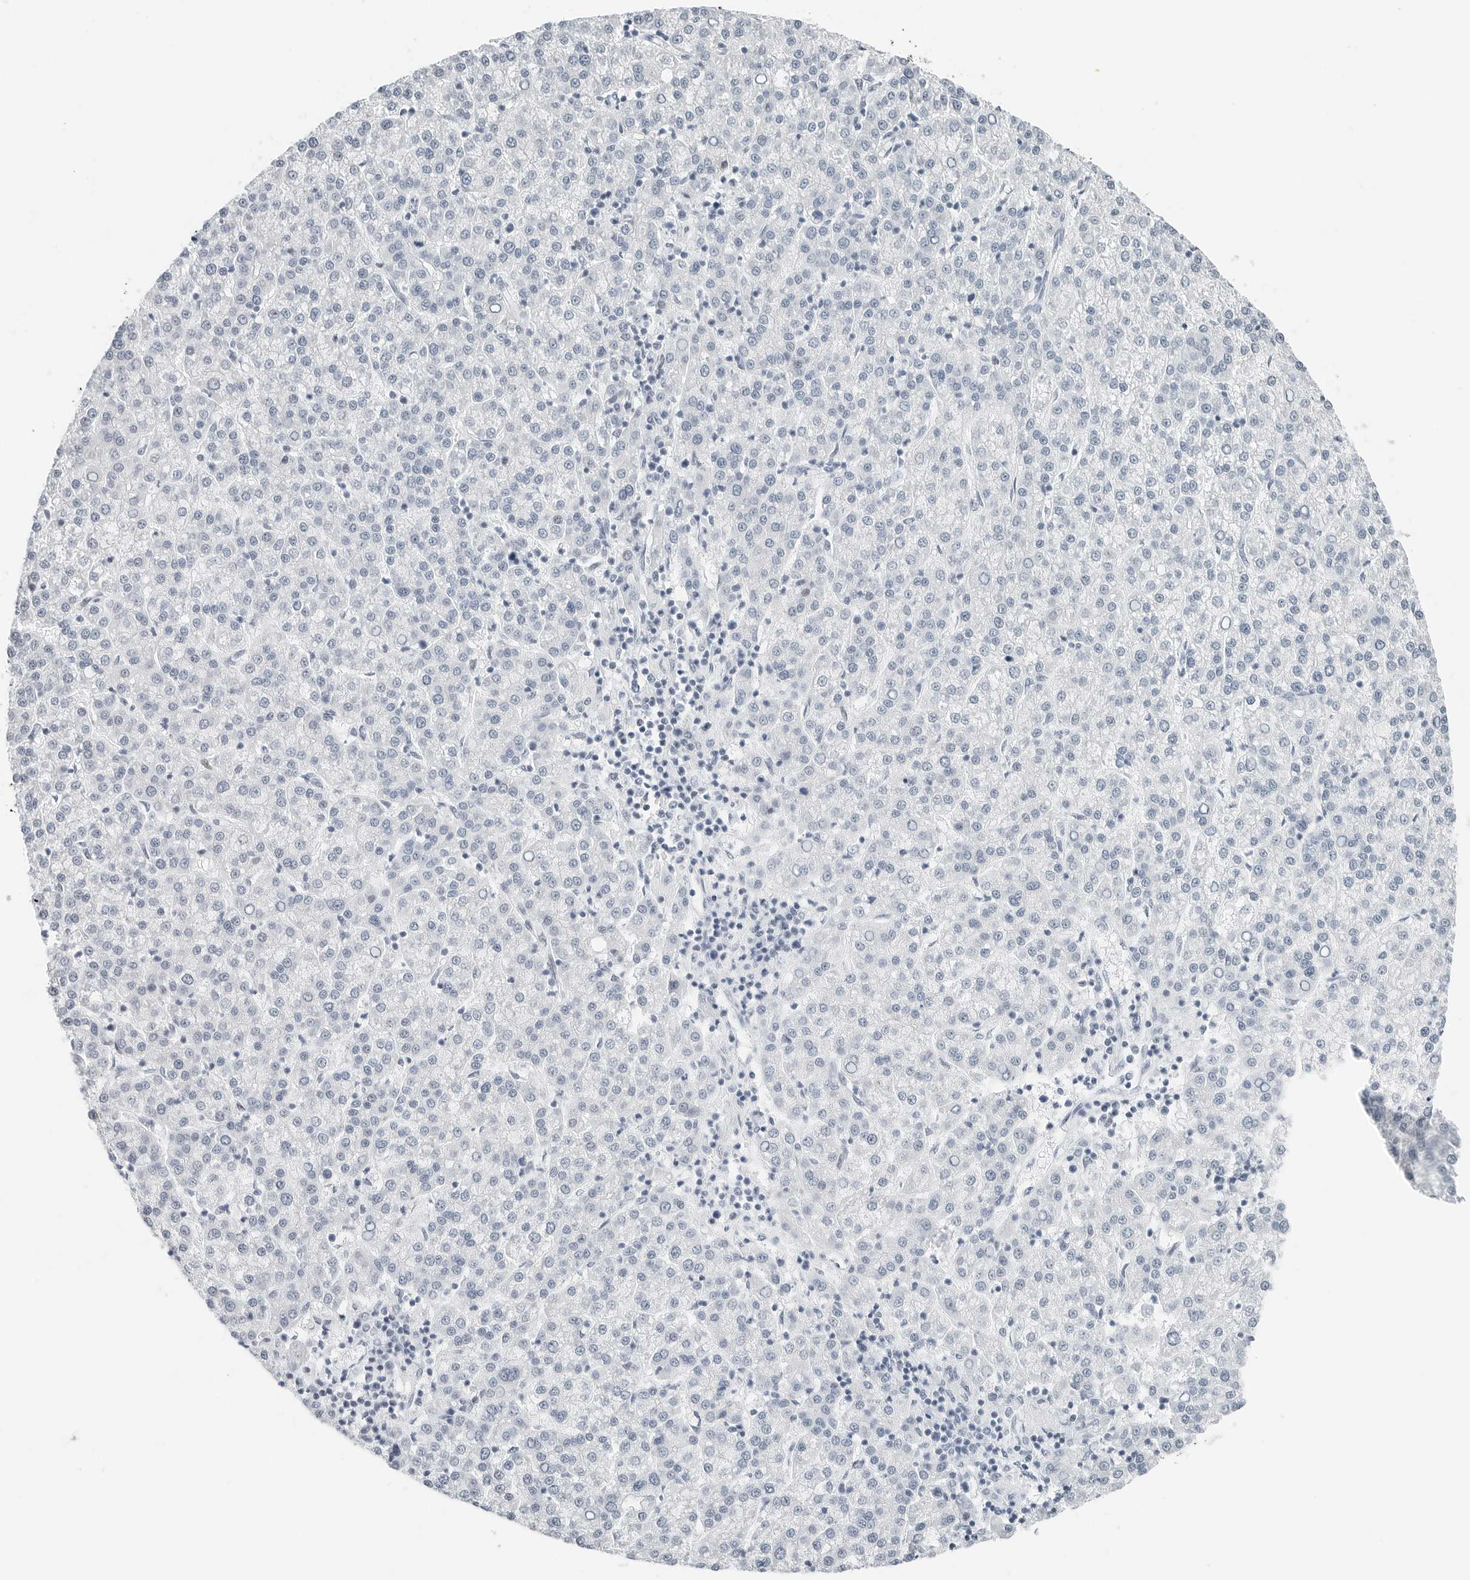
{"staining": {"intensity": "negative", "quantity": "none", "location": "none"}, "tissue": "liver cancer", "cell_type": "Tumor cells", "image_type": "cancer", "snomed": [{"axis": "morphology", "description": "Carcinoma, Hepatocellular, NOS"}, {"axis": "topography", "description": "Liver"}], "caption": "High magnification brightfield microscopy of liver cancer (hepatocellular carcinoma) stained with DAB (3,3'-diaminobenzidine) (brown) and counterstained with hematoxylin (blue): tumor cells show no significant positivity.", "gene": "NTMT2", "patient": {"sex": "female", "age": 58}}